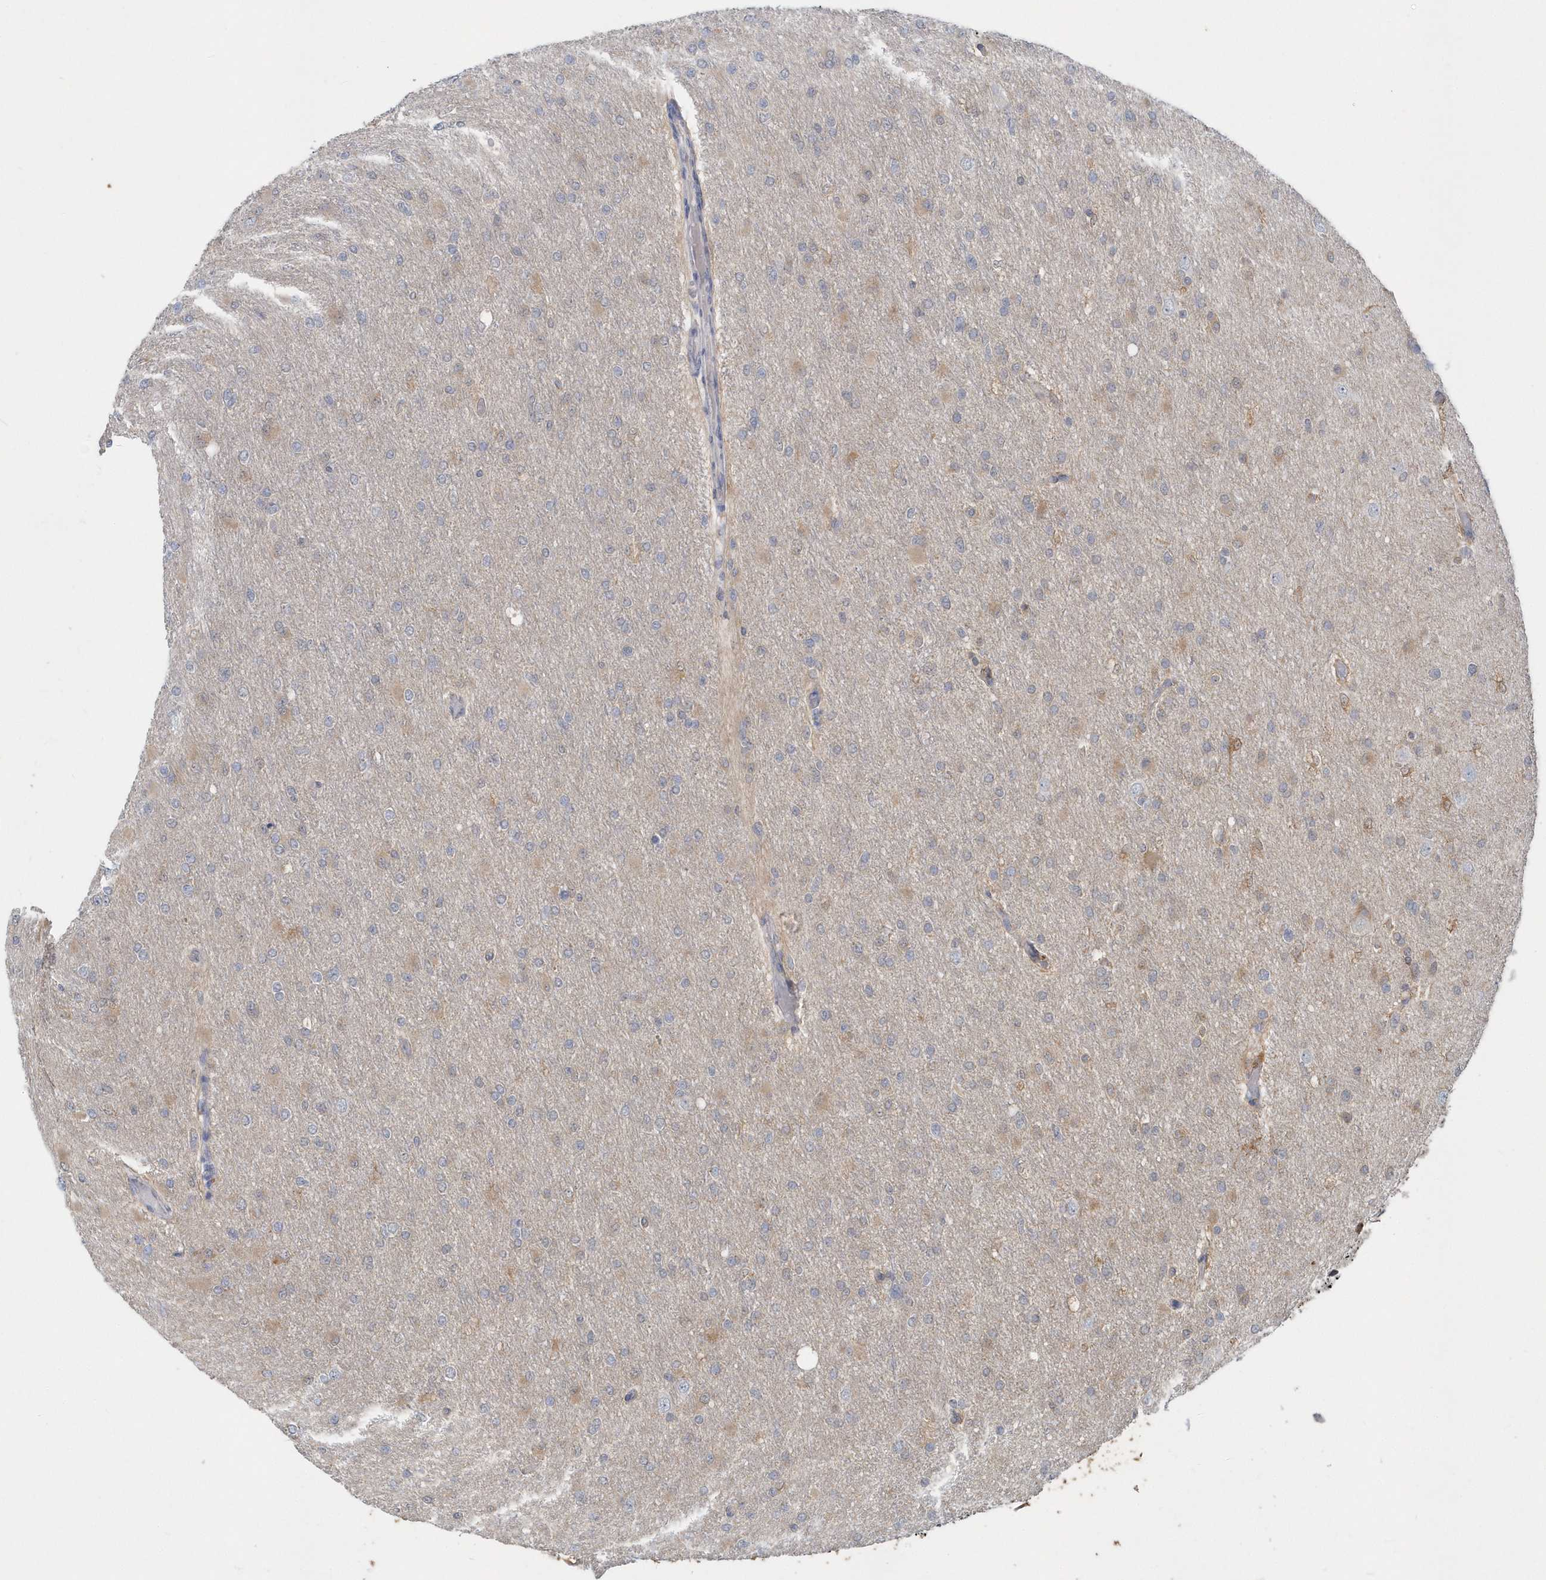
{"staining": {"intensity": "weak", "quantity": "<25%", "location": "cytoplasmic/membranous"}, "tissue": "glioma", "cell_type": "Tumor cells", "image_type": "cancer", "snomed": [{"axis": "morphology", "description": "Glioma, malignant, High grade"}, {"axis": "topography", "description": "Cerebral cortex"}], "caption": "Micrograph shows no protein staining in tumor cells of malignant glioma (high-grade) tissue. Brightfield microscopy of IHC stained with DAB (brown) and hematoxylin (blue), captured at high magnification.", "gene": "AKR7A2", "patient": {"sex": "female", "age": 36}}